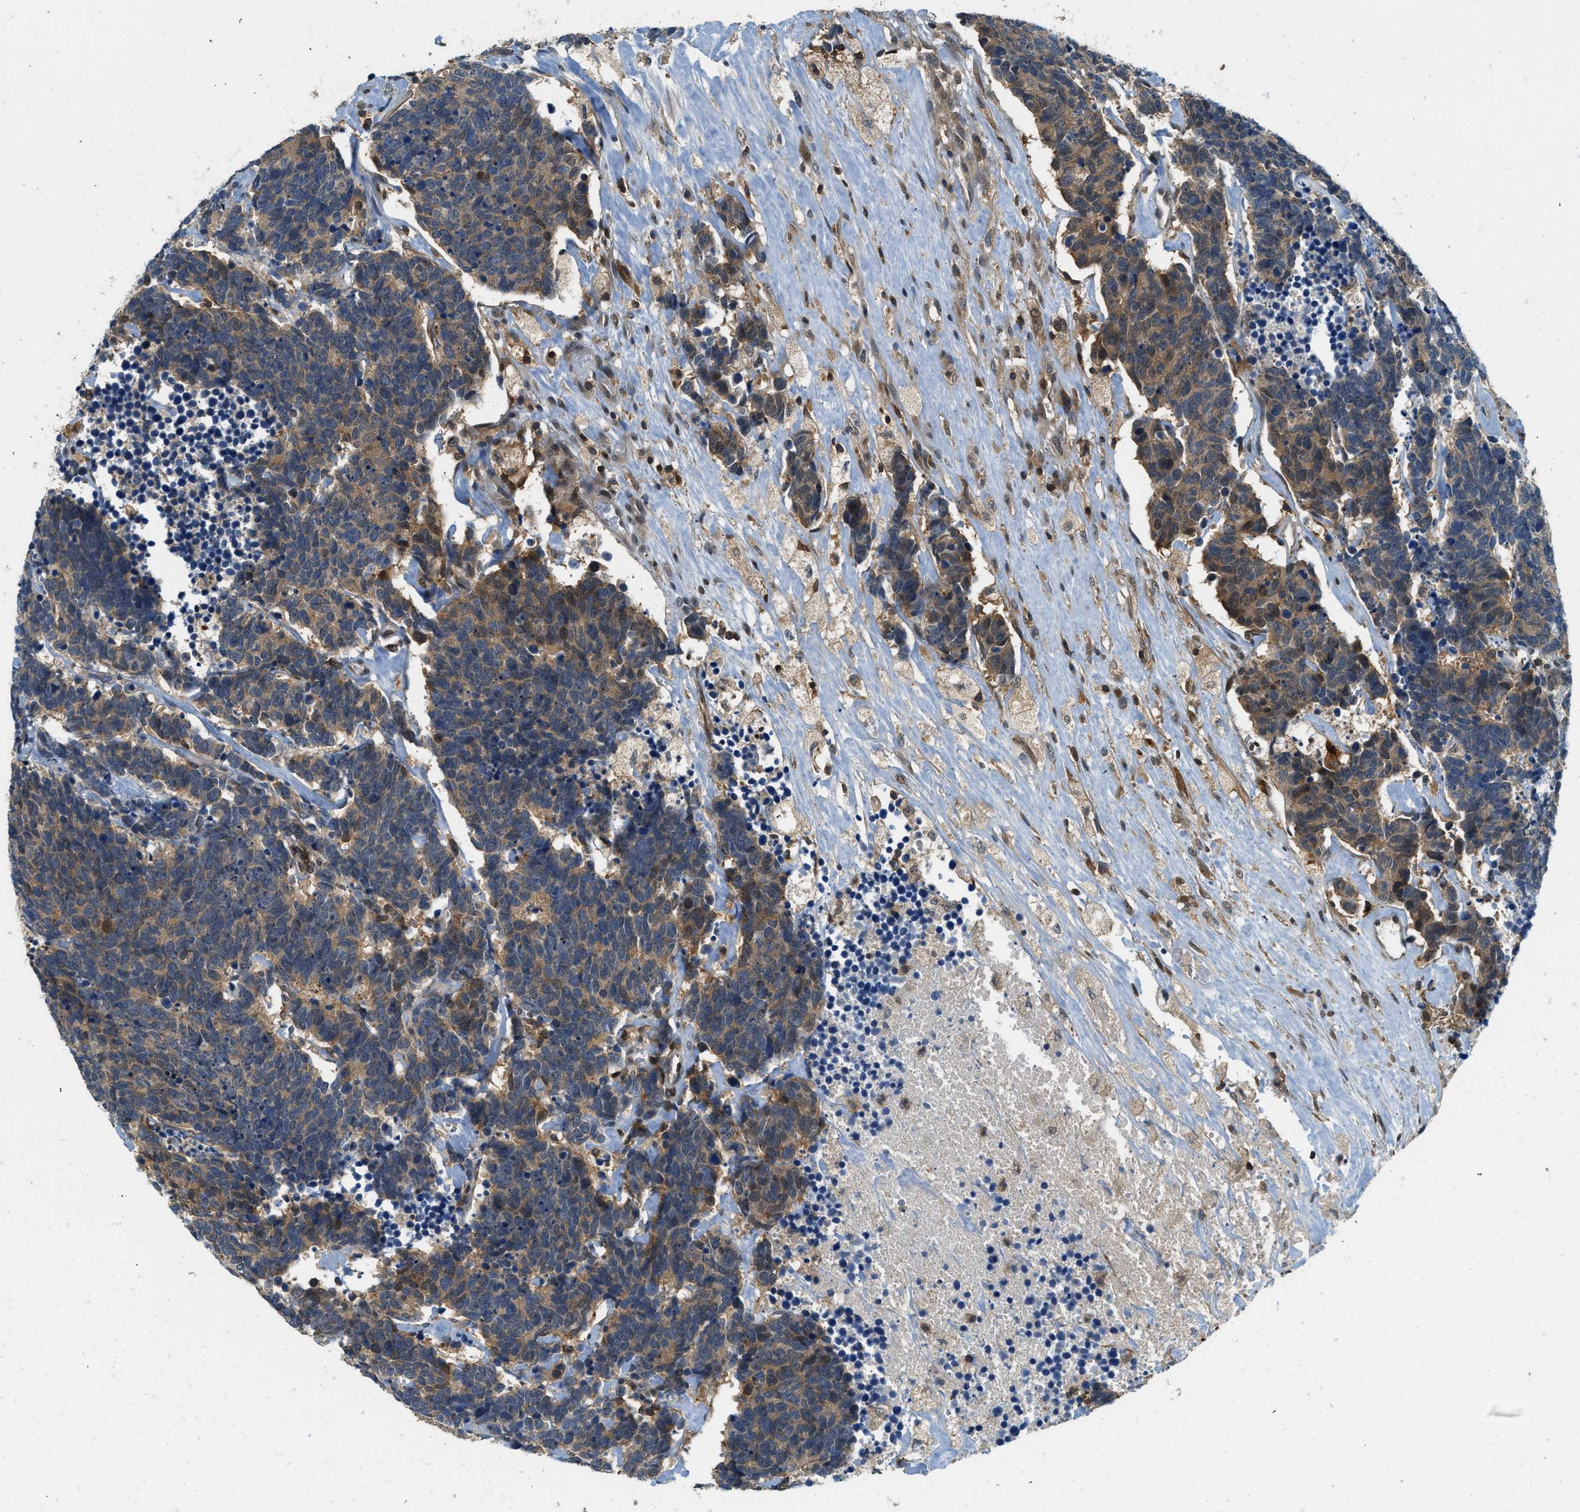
{"staining": {"intensity": "moderate", "quantity": ">75%", "location": "cytoplasmic/membranous,nuclear"}, "tissue": "carcinoid", "cell_type": "Tumor cells", "image_type": "cancer", "snomed": [{"axis": "morphology", "description": "Carcinoma, NOS"}, {"axis": "morphology", "description": "Carcinoid, malignant, NOS"}, {"axis": "topography", "description": "Urinary bladder"}], "caption": "The micrograph displays a brown stain indicating the presence of a protein in the cytoplasmic/membranous and nuclear of tumor cells in carcinoma.", "gene": "GMPPB", "patient": {"sex": "male", "age": 57}}